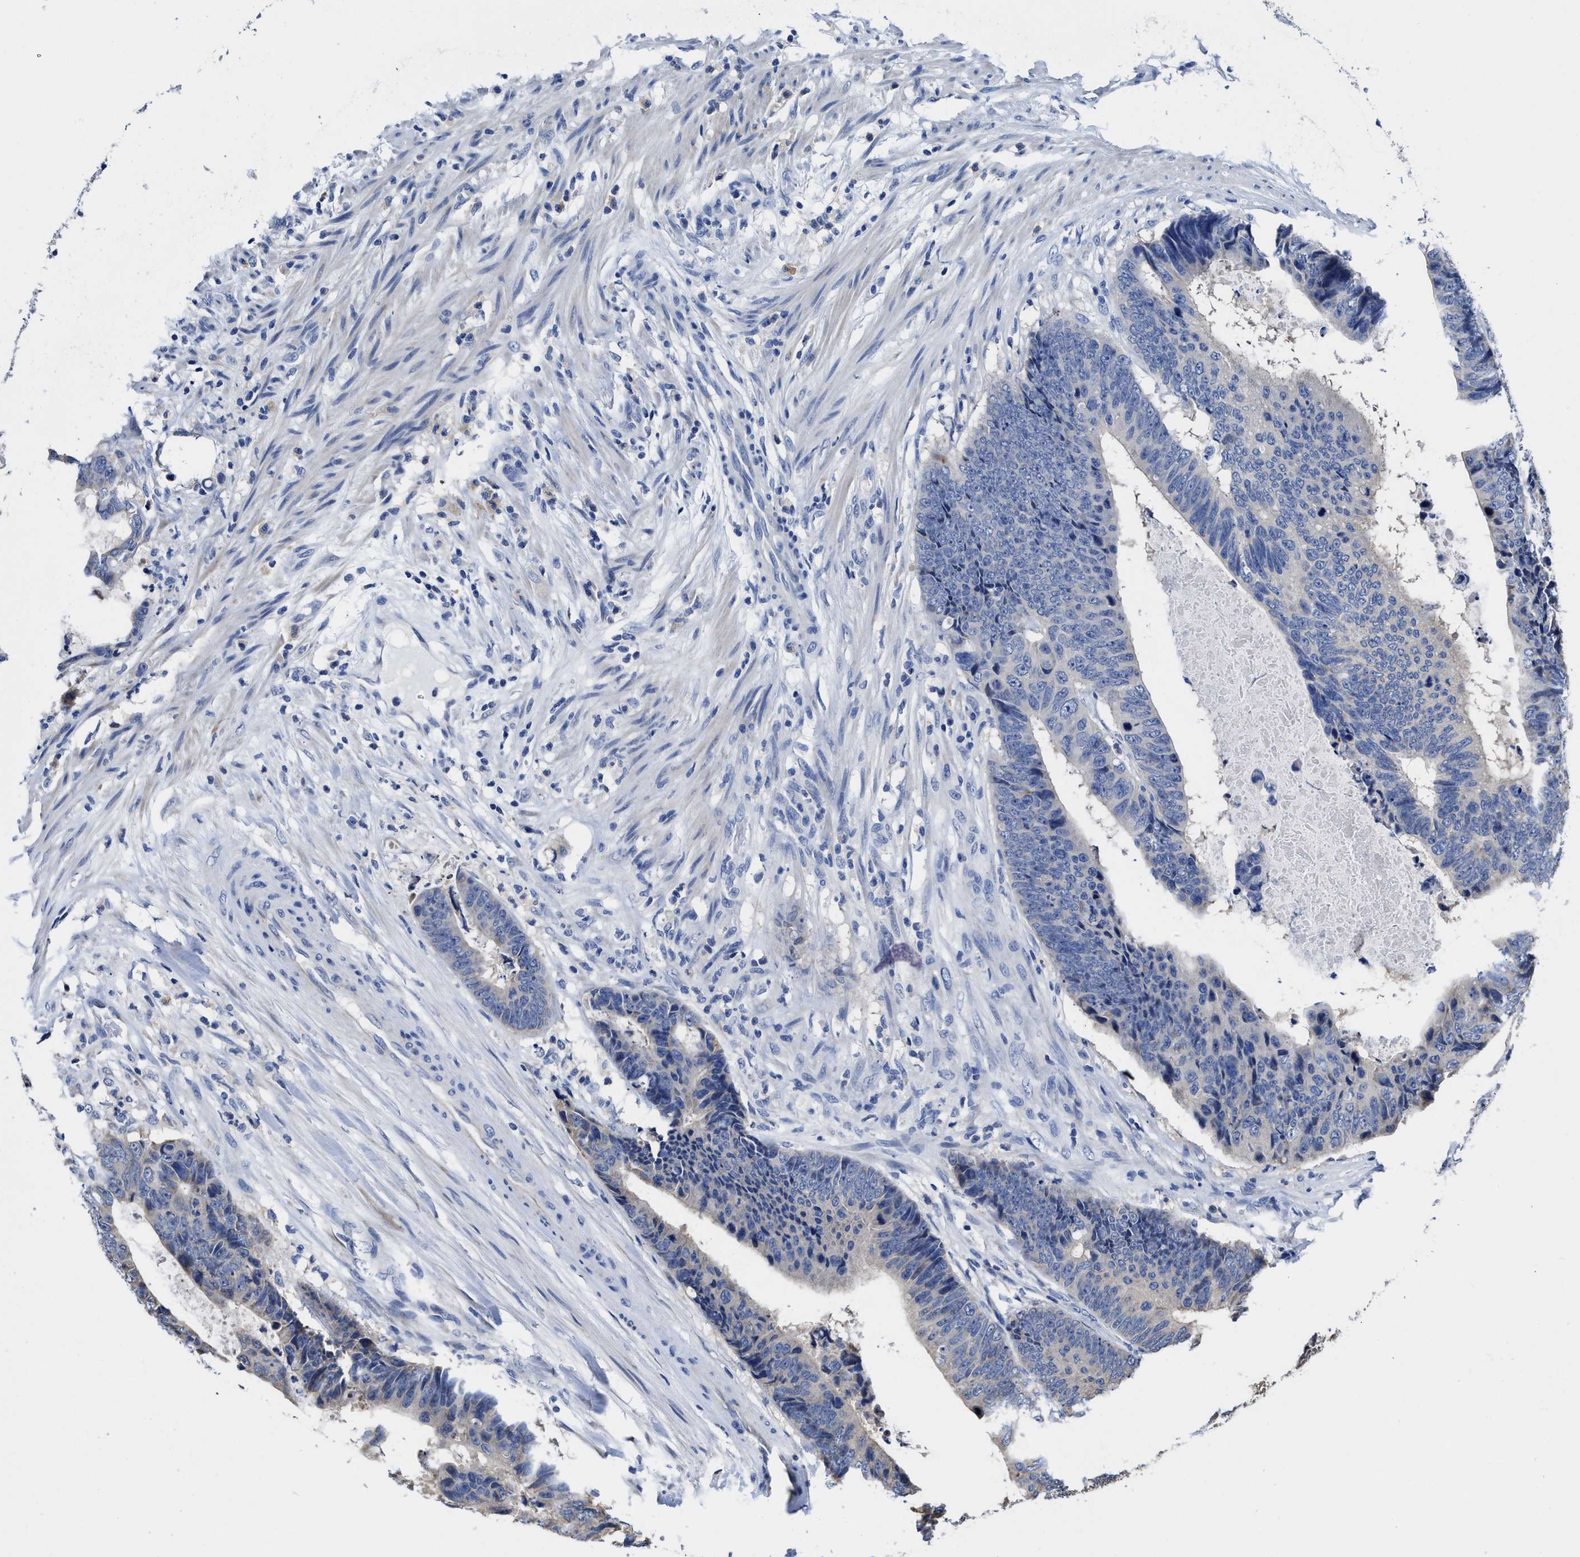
{"staining": {"intensity": "negative", "quantity": "none", "location": "none"}, "tissue": "colorectal cancer", "cell_type": "Tumor cells", "image_type": "cancer", "snomed": [{"axis": "morphology", "description": "Adenocarcinoma, NOS"}, {"axis": "topography", "description": "Colon"}], "caption": "DAB immunohistochemical staining of adenocarcinoma (colorectal) shows no significant positivity in tumor cells.", "gene": "HOOK1", "patient": {"sex": "male", "age": 56}}